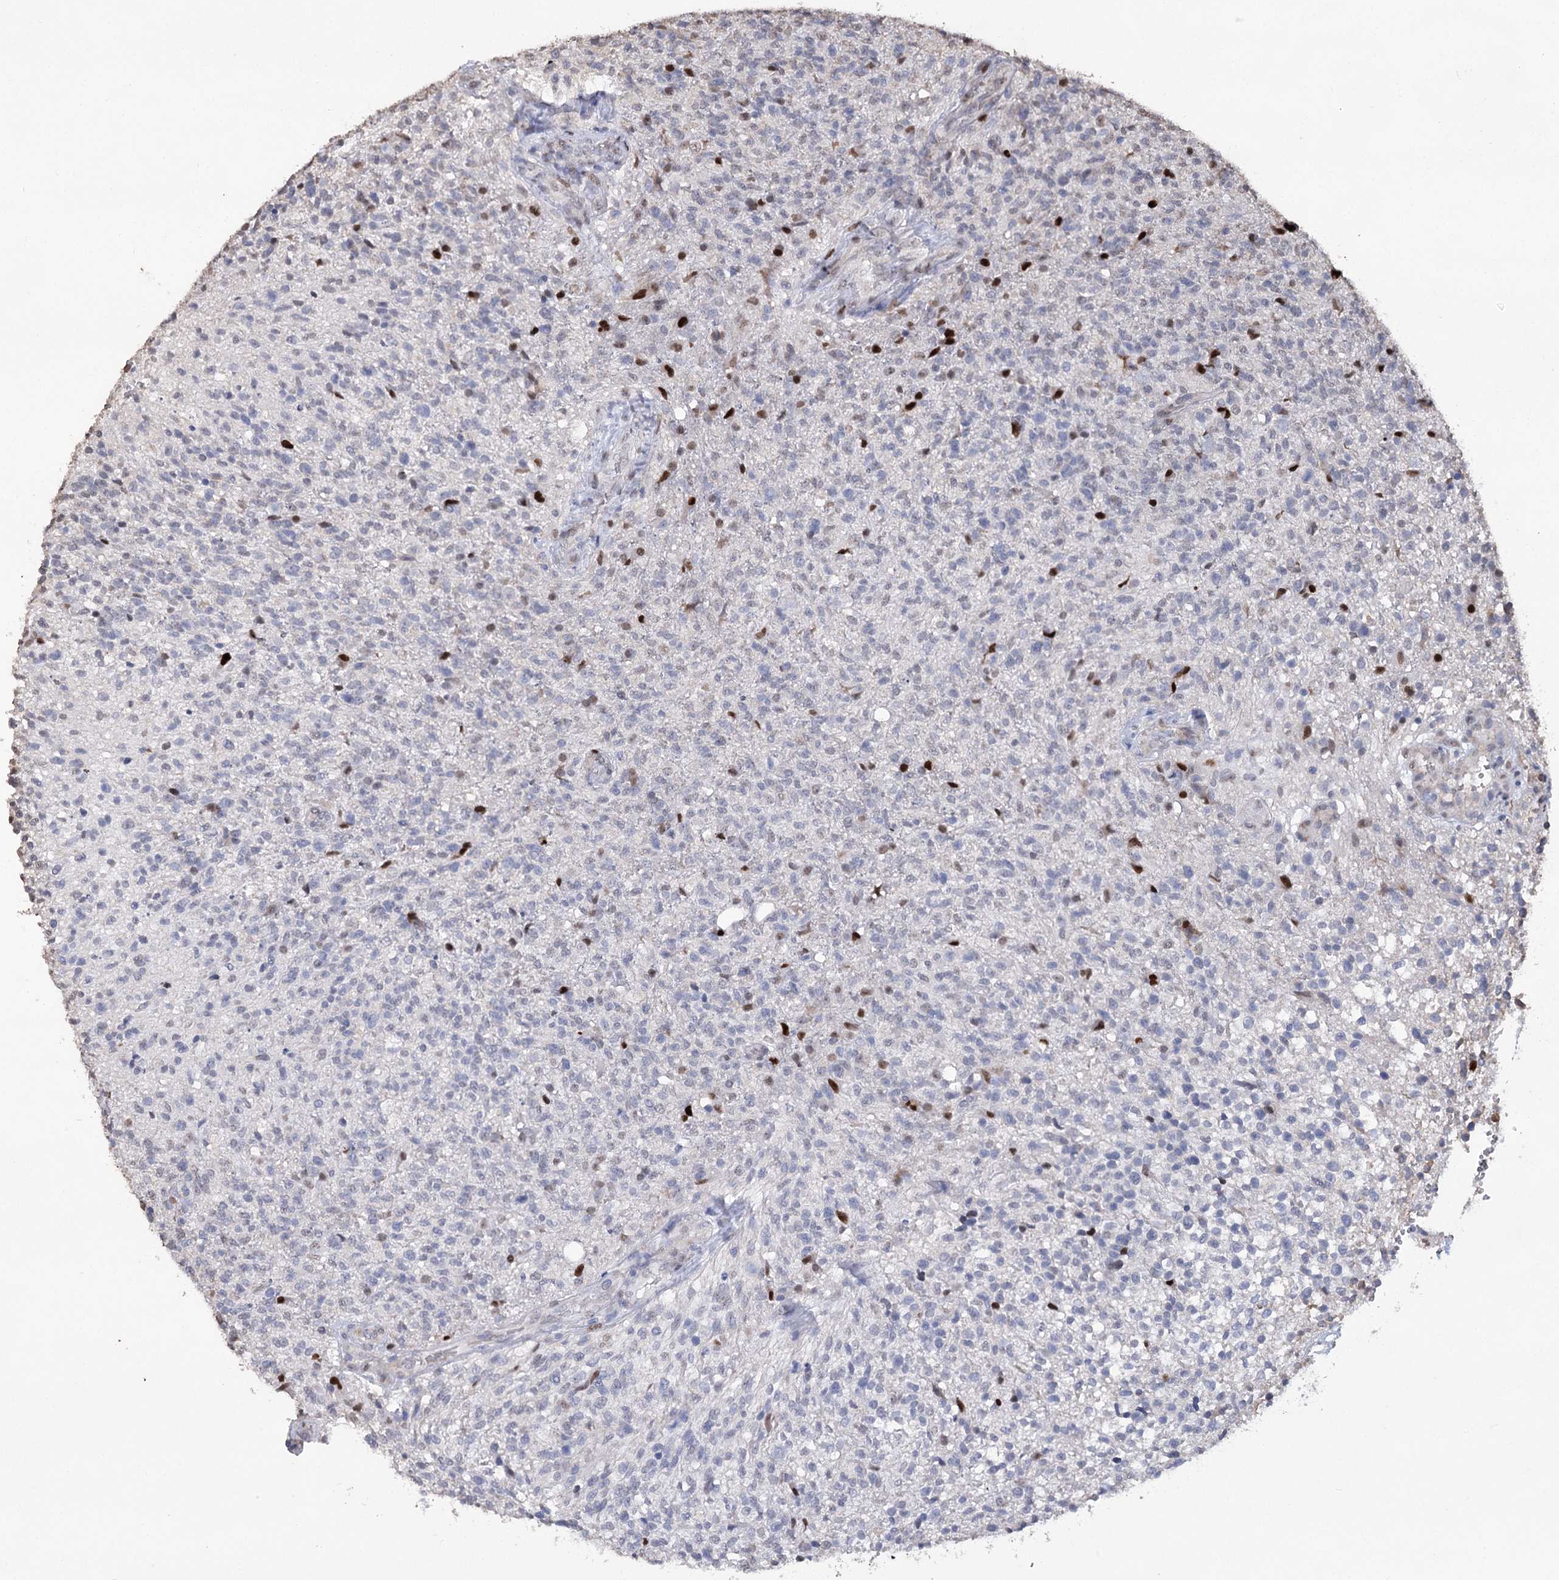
{"staining": {"intensity": "negative", "quantity": "none", "location": "none"}, "tissue": "glioma", "cell_type": "Tumor cells", "image_type": "cancer", "snomed": [{"axis": "morphology", "description": "Glioma, malignant, High grade"}, {"axis": "topography", "description": "Brain"}], "caption": "DAB immunohistochemical staining of human malignant glioma (high-grade) displays no significant staining in tumor cells.", "gene": "NFU1", "patient": {"sex": "male", "age": 56}}